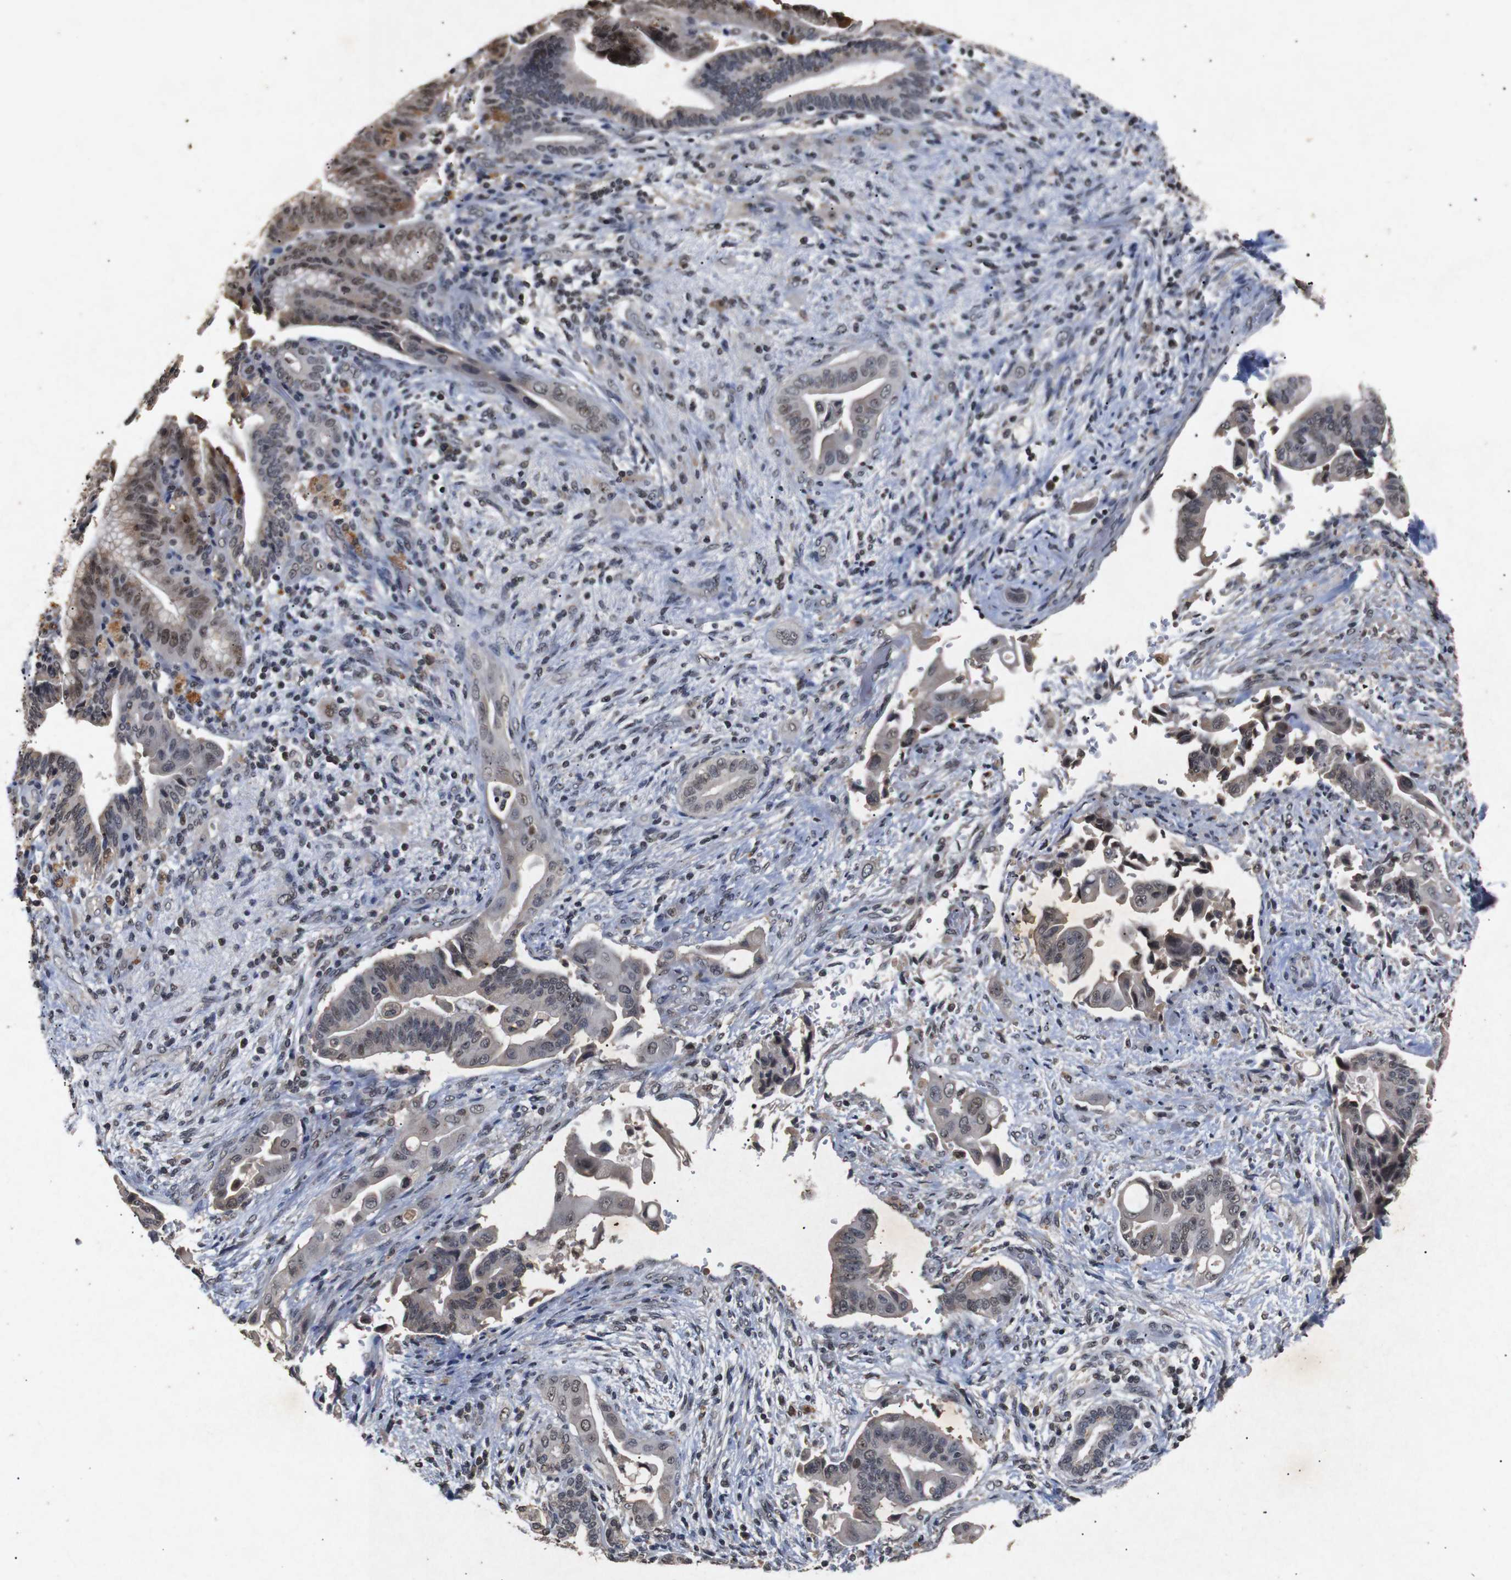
{"staining": {"intensity": "moderate", "quantity": "25%-75%", "location": "nuclear"}, "tissue": "liver cancer", "cell_type": "Tumor cells", "image_type": "cancer", "snomed": [{"axis": "morphology", "description": "Cholangiocarcinoma"}, {"axis": "topography", "description": "Liver"}], "caption": "The histopathology image reveals staining of liver cancer, revealing moderate nuclear protein positivity (brown color) within tumor cells.", "gene": "PARN", "patient": {"sex": "female", "age": 61}}